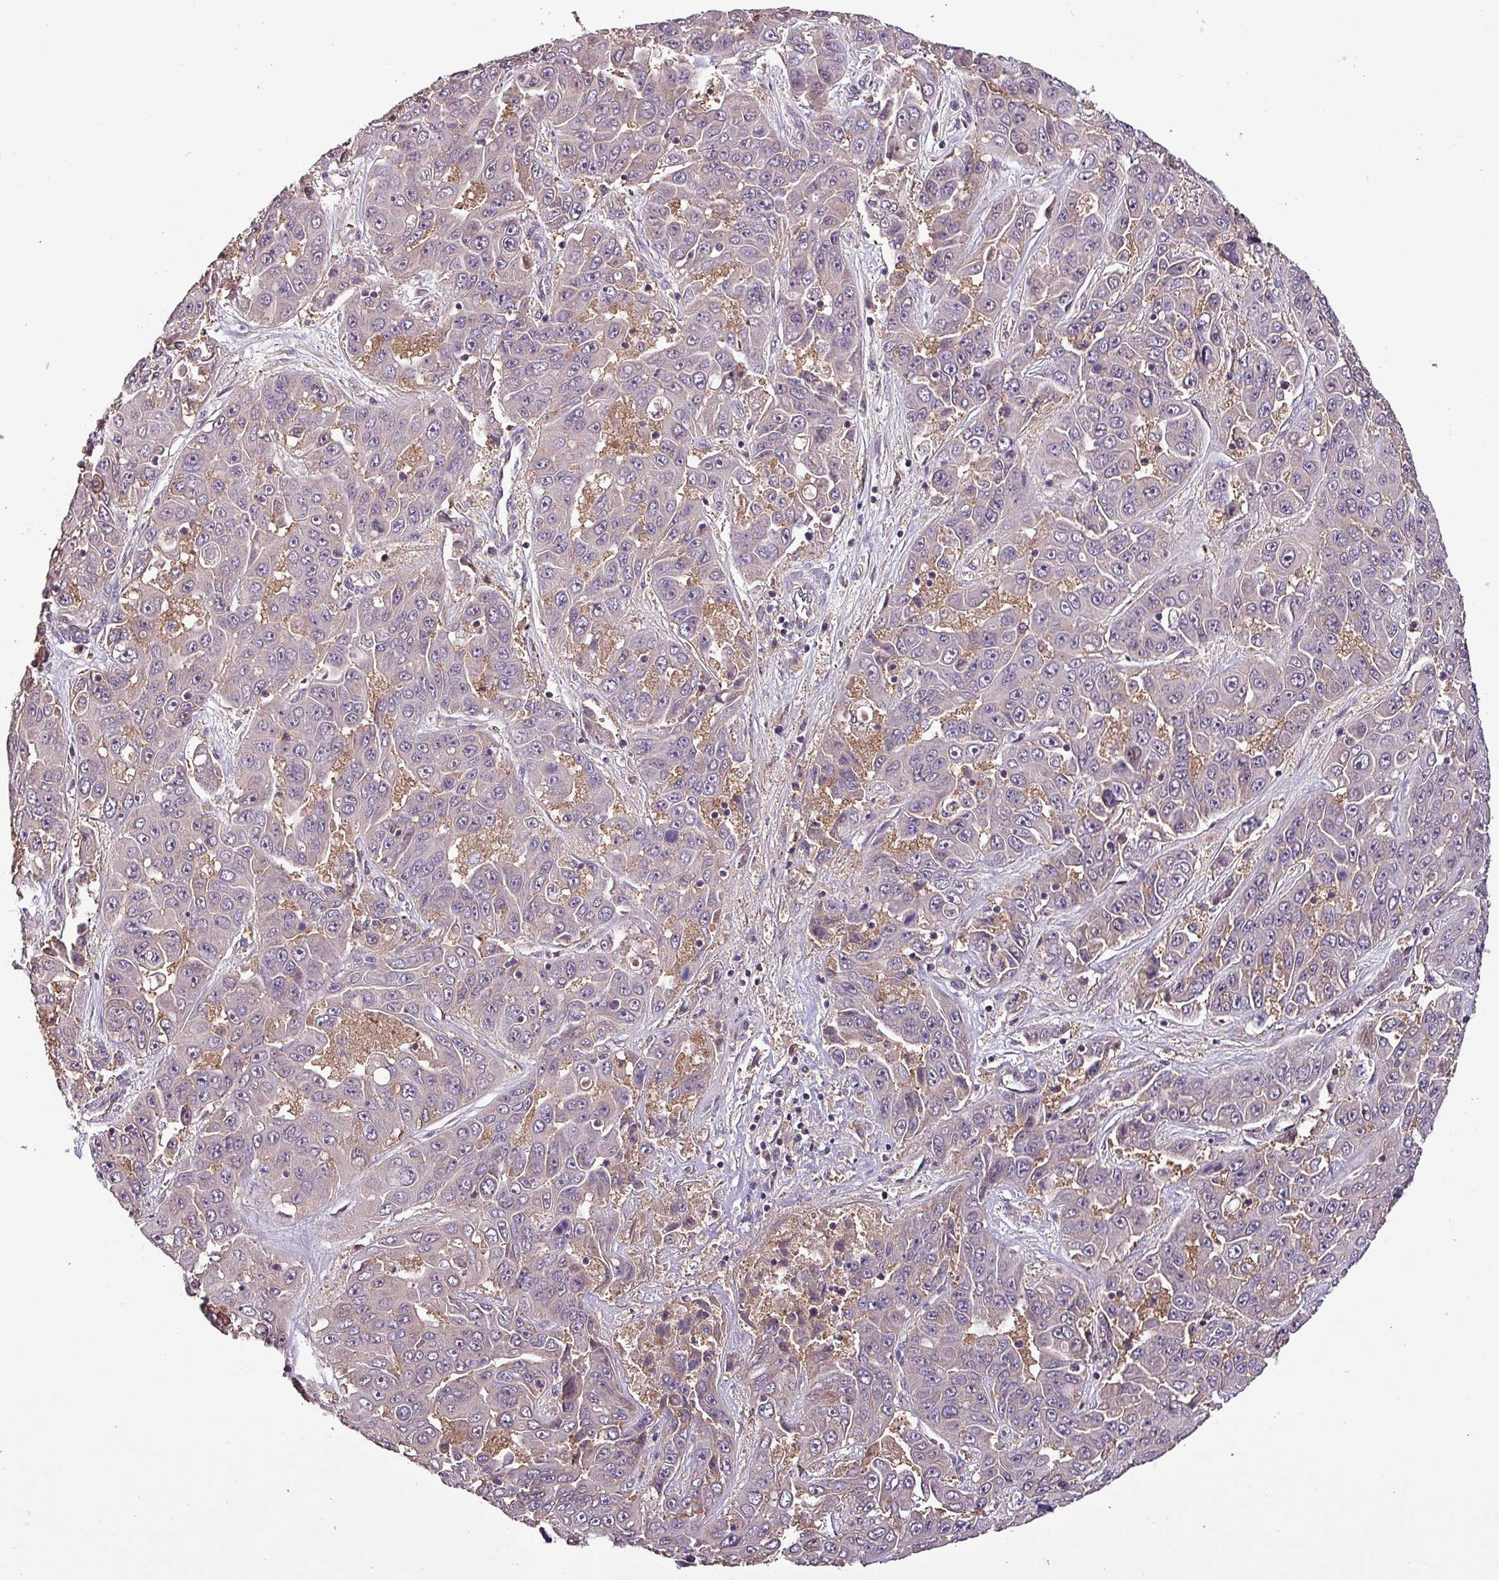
{"staining": {"intensity": "negative", "quantity": "none", "location": "none"}, "tissue": "liver cancer", "cell_type": "Tumor cells", "image_type": "cancer", "snomed": [{"axis": "morphology", "description": "Cholangiocarcinoma"}, {"axis": "topography", "description": "Liver"}], "caption": "Immunohistochemical staining of cholangiocarcinoma (liver) reveals no significant positivity in tumor cells.", "gene": "PAFAH1B2", "patient": {"sex": "female", "age": 52}}